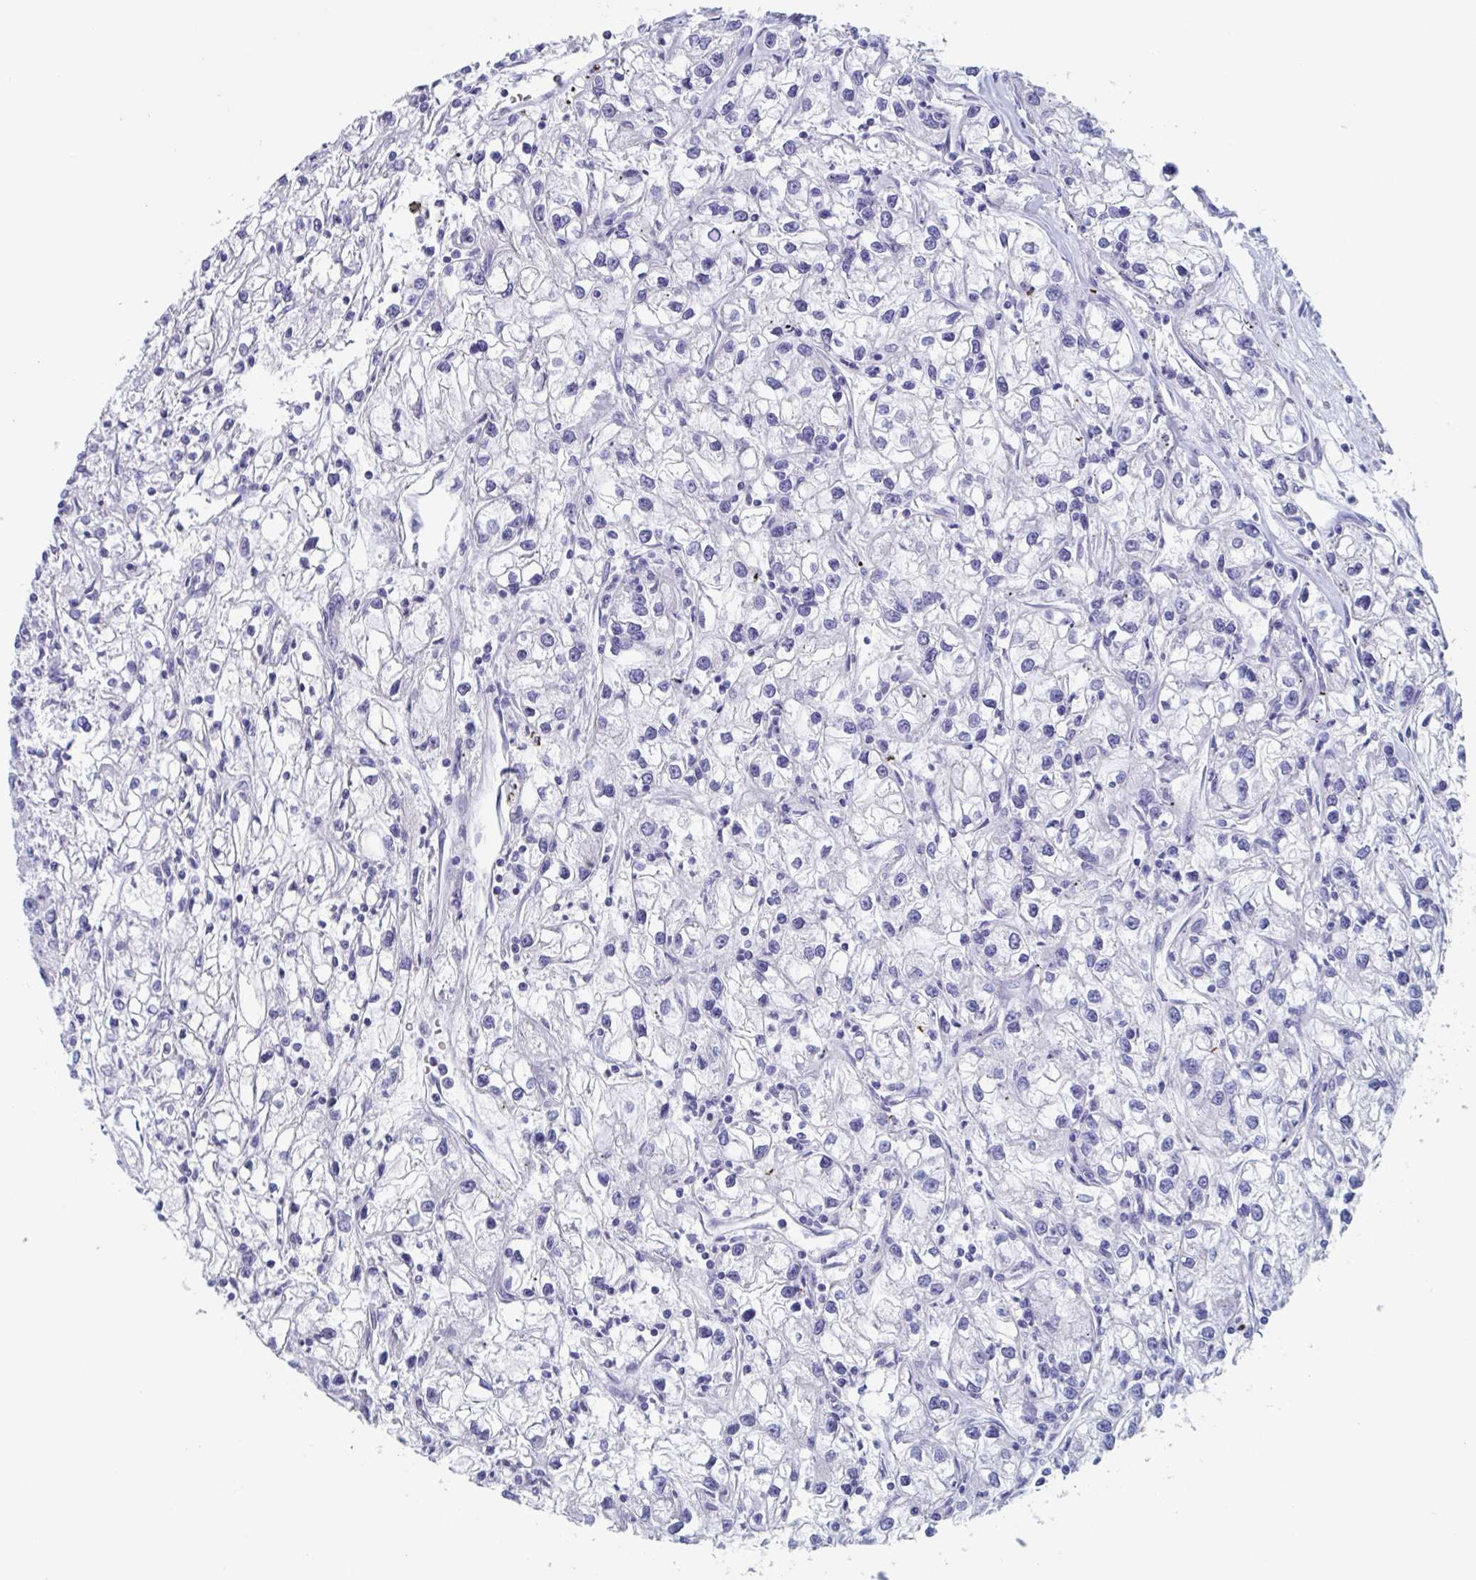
{"staining": {"intensity": "negative", "quantity": "none", "location": "none"}, "tissue": "renal cancer", "cell_type": "Tumor cells", "image_type": "cancer", "snomed": [{"axis": "morphology", "description": "Adenocarcinoma, NOS"}, {"axis": "topography", "description": "Kidney"}], "caption": "This is a image of IHC staining of renal adenocarcinoma, which shows no positivity in tumor cells.", "gene": "DPEP3", "patient": {"sex": "female", "age": 59}}